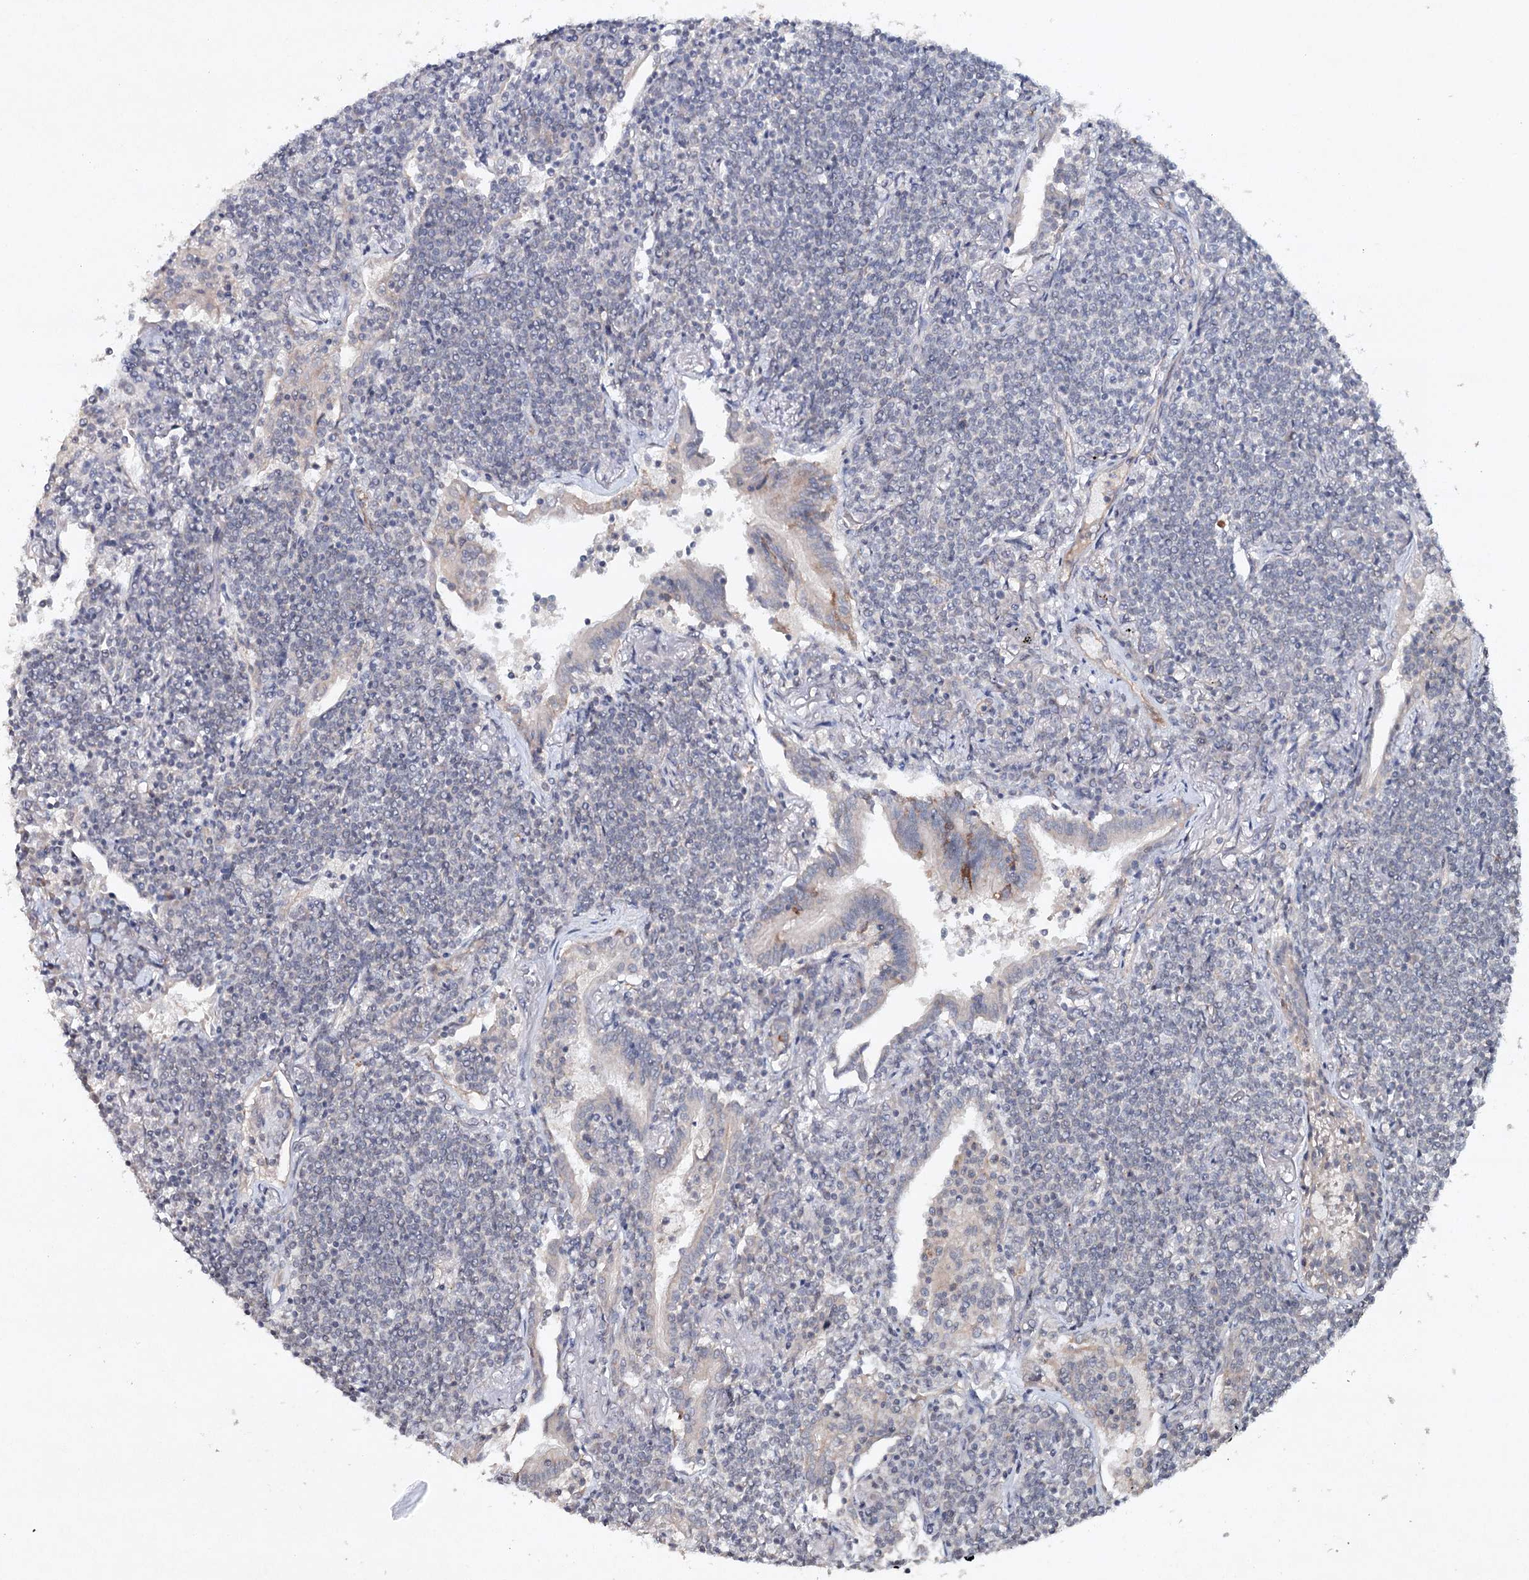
{"staining": {"intensity": "negative", "quantity": "none", "location": "none"}, "tissue": "lymphoma", "cell_type": "Tumor cells", "image_type": "cancer", "snomed": [{"axis": "morphology", "description": "Malignant lymphoma, non-Hodgkin's type, Low grade"}, {"axis": "topography", "description": "Lung"}], "caption": "Immunohistochemical staining of human lymphoma shows no significant expression in tumor cells.", "gene": "SYNPO", "patient": {"sex": "female", "age": 71}}